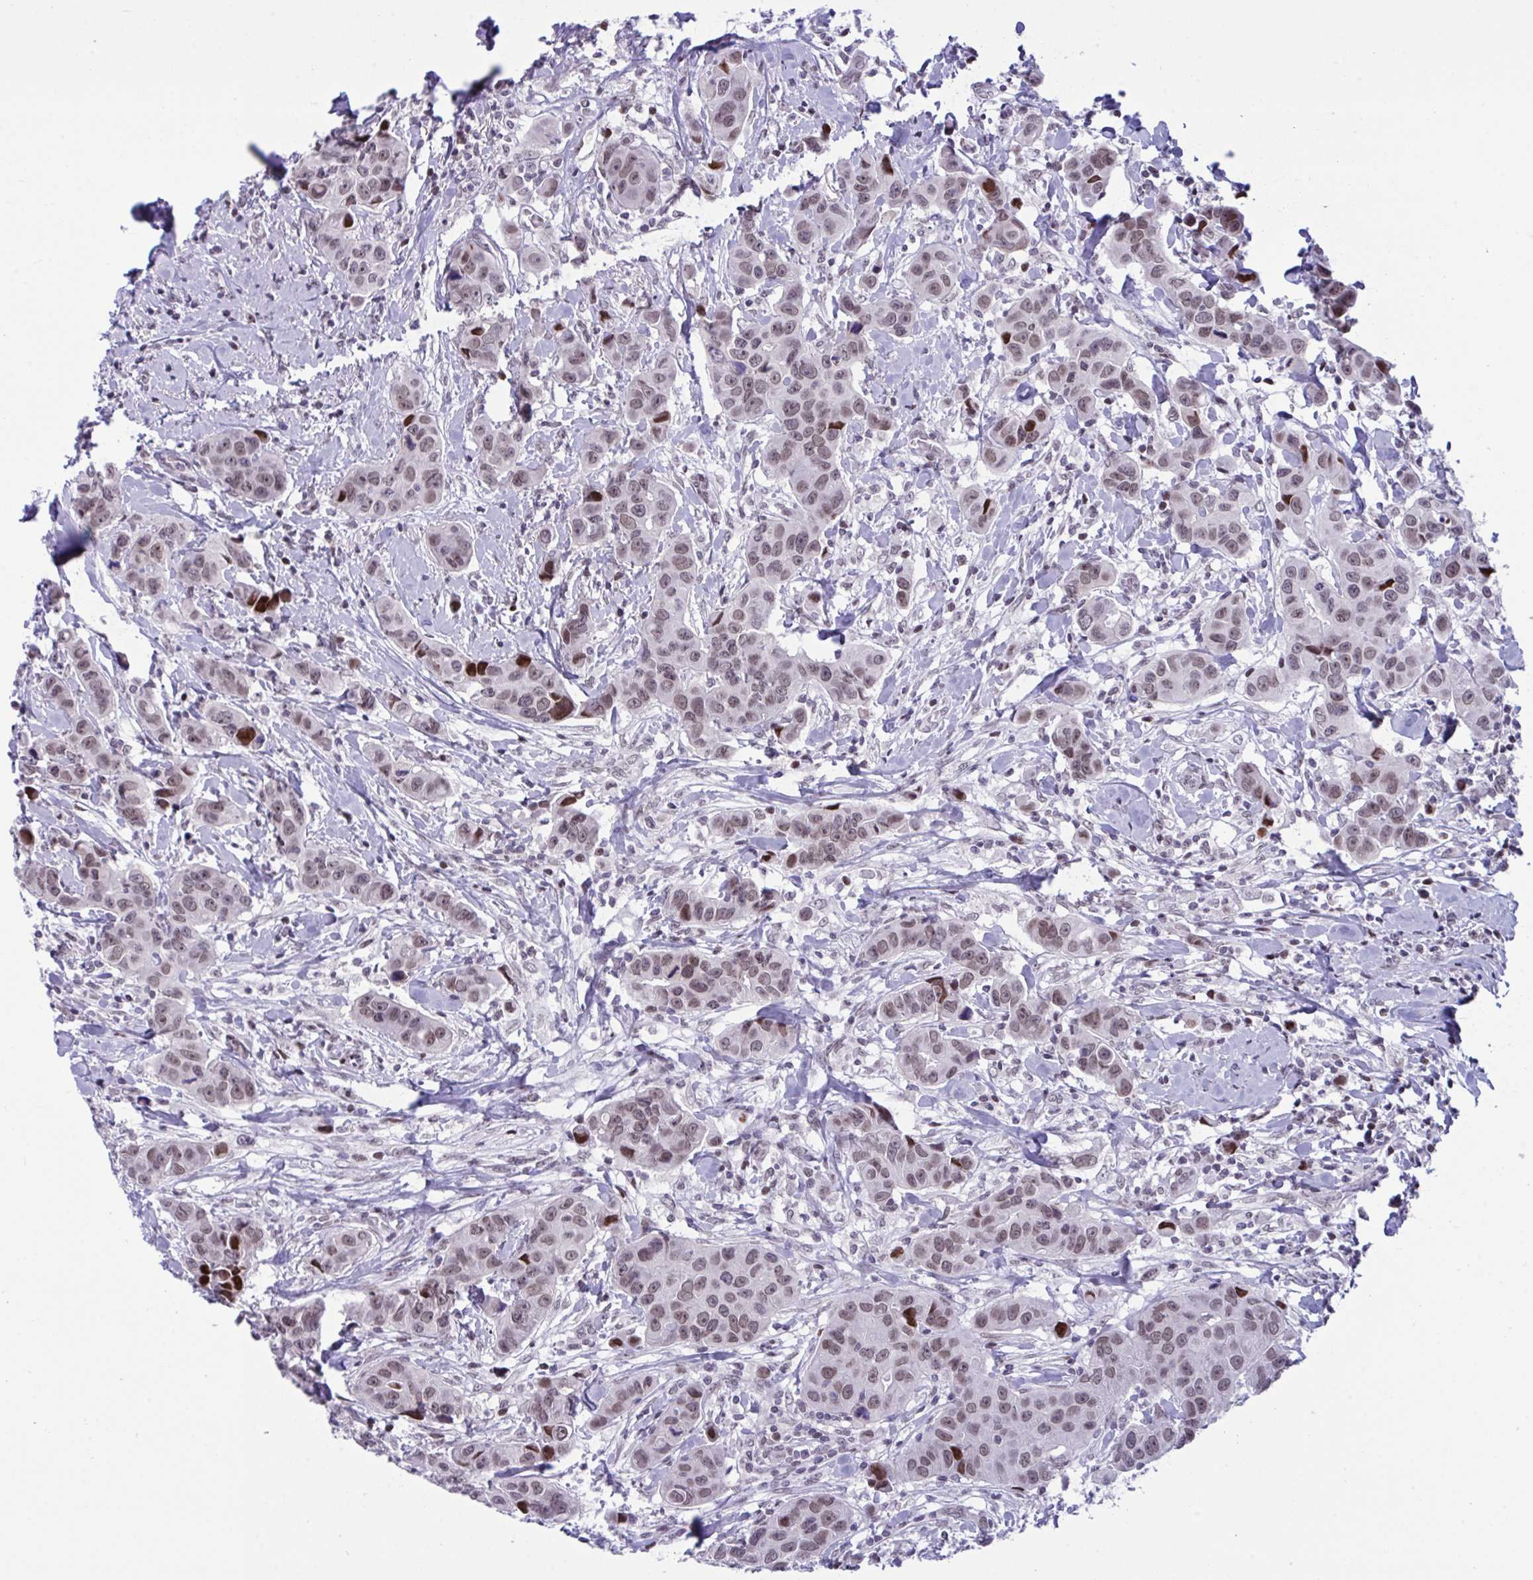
{"staining": {"intensity": "moderate", "quantity": ">75%", "location": "nuclear"}, "tissue": "breast cancer", "cell_type": "Tumor cells", "image_type": "cancer", "snomed": [{"axis": "morphology", "description": "Duct carcinoma"}, {"axis": "topography", "description": "Breast"}], "caption": "Breast intraductal carcinoma stained with a brown dye shows moderate nuclear positive staining in about >75% of tumor cells.", "gene": "ZFHX3", "patient": {"sex": "female", "age": 24}}